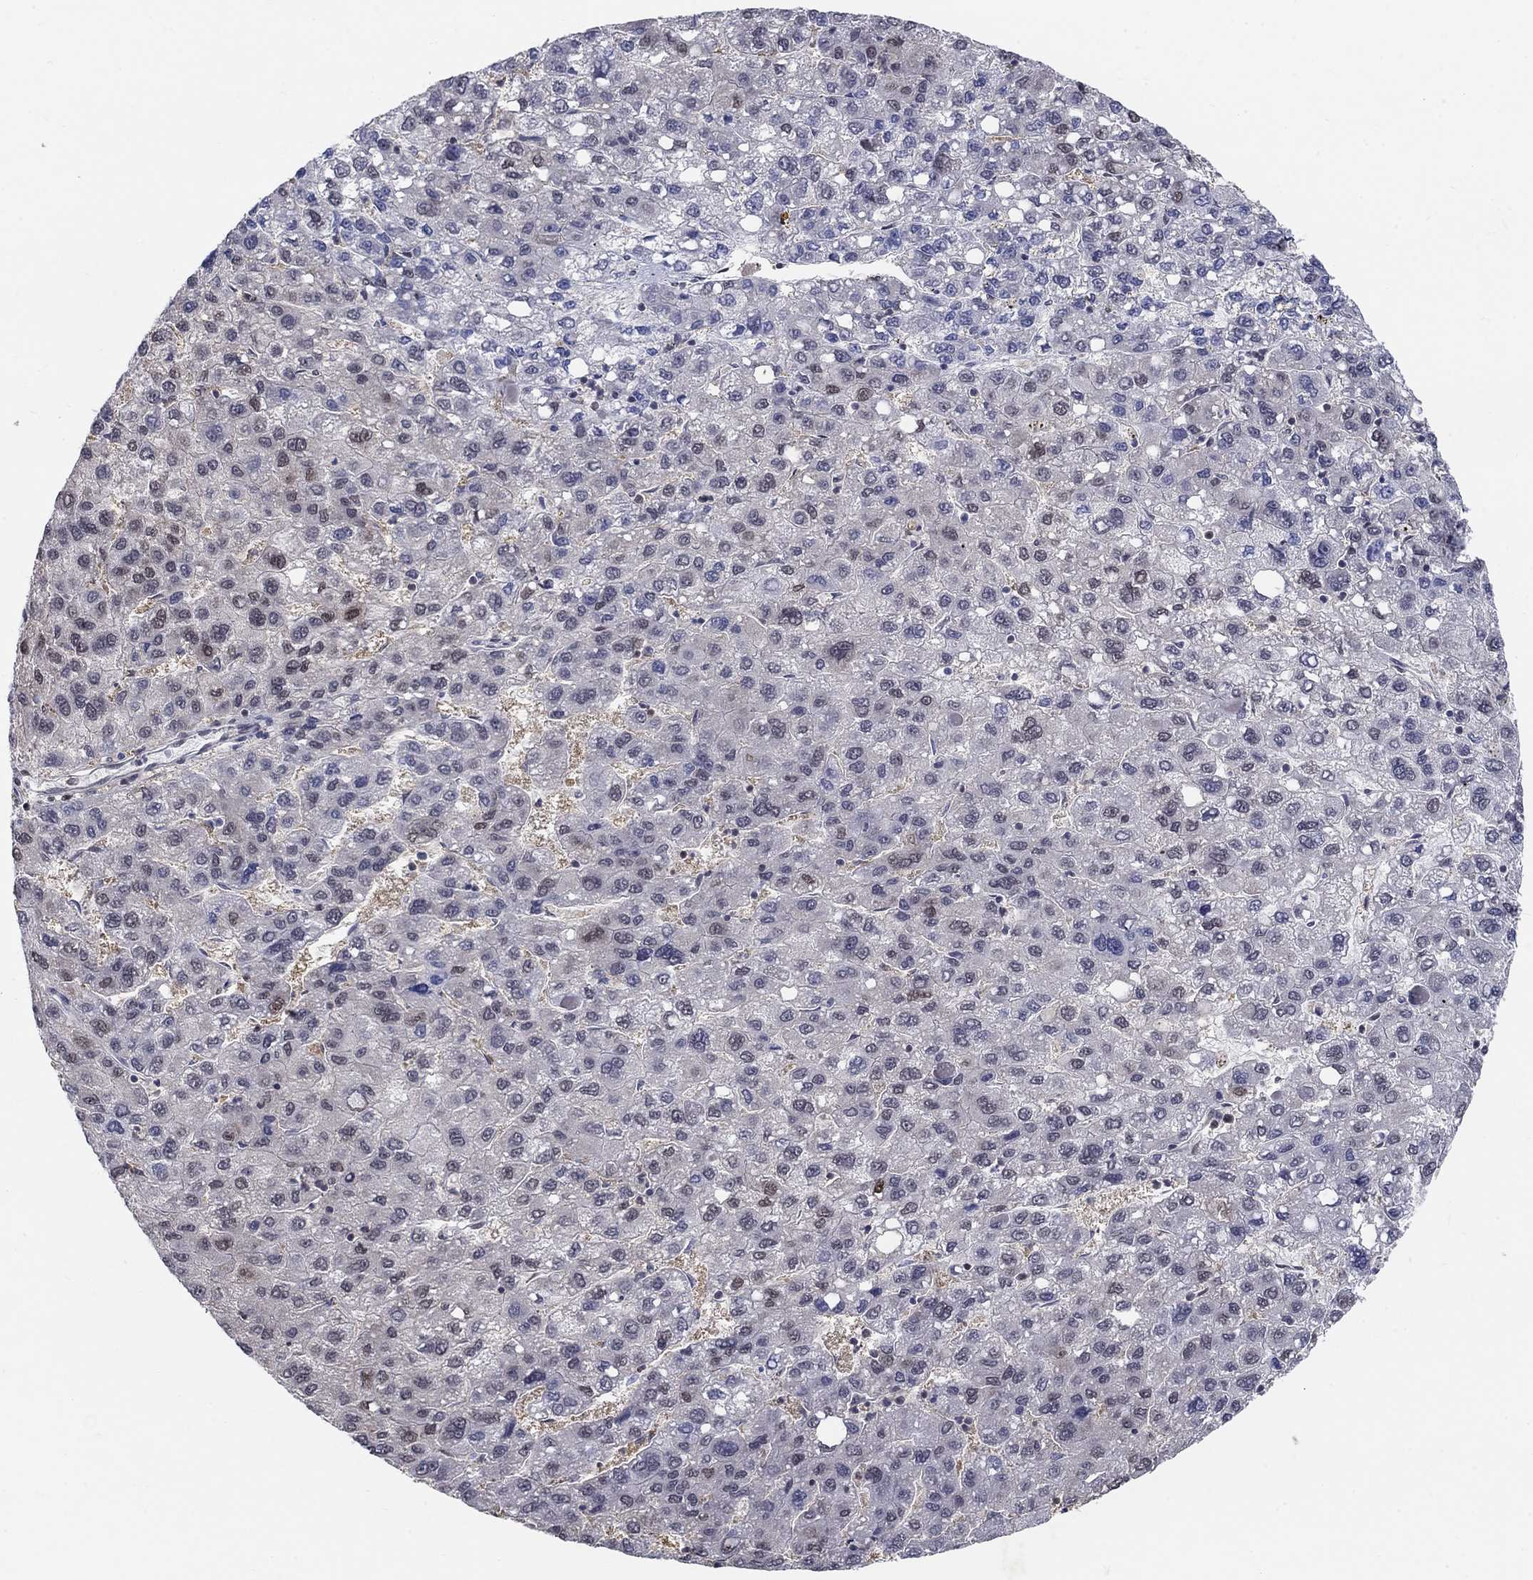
{"staining": {"intensity": "weak", "quantity": "<25%", "location": "nuclear"}, "tissue": "liver cancer", "cell_type": "Tumor cells", "image_type": "cancer", "snomed": [{"axis": "morphology", "description": "Carcinoma, Hepatocellular, NOS"}, {"axis": "topography", "description": "Liver"}], "caption": "The micrograph exhibits no staining of tumor cells in hepatocellular carcinoma (liver). The staining is performed using DAB brown chromogen with nuclei counter-stained in using hematoxylin.", "gene": "CENPE", "patient": {"sex": "female", "age": 82}}